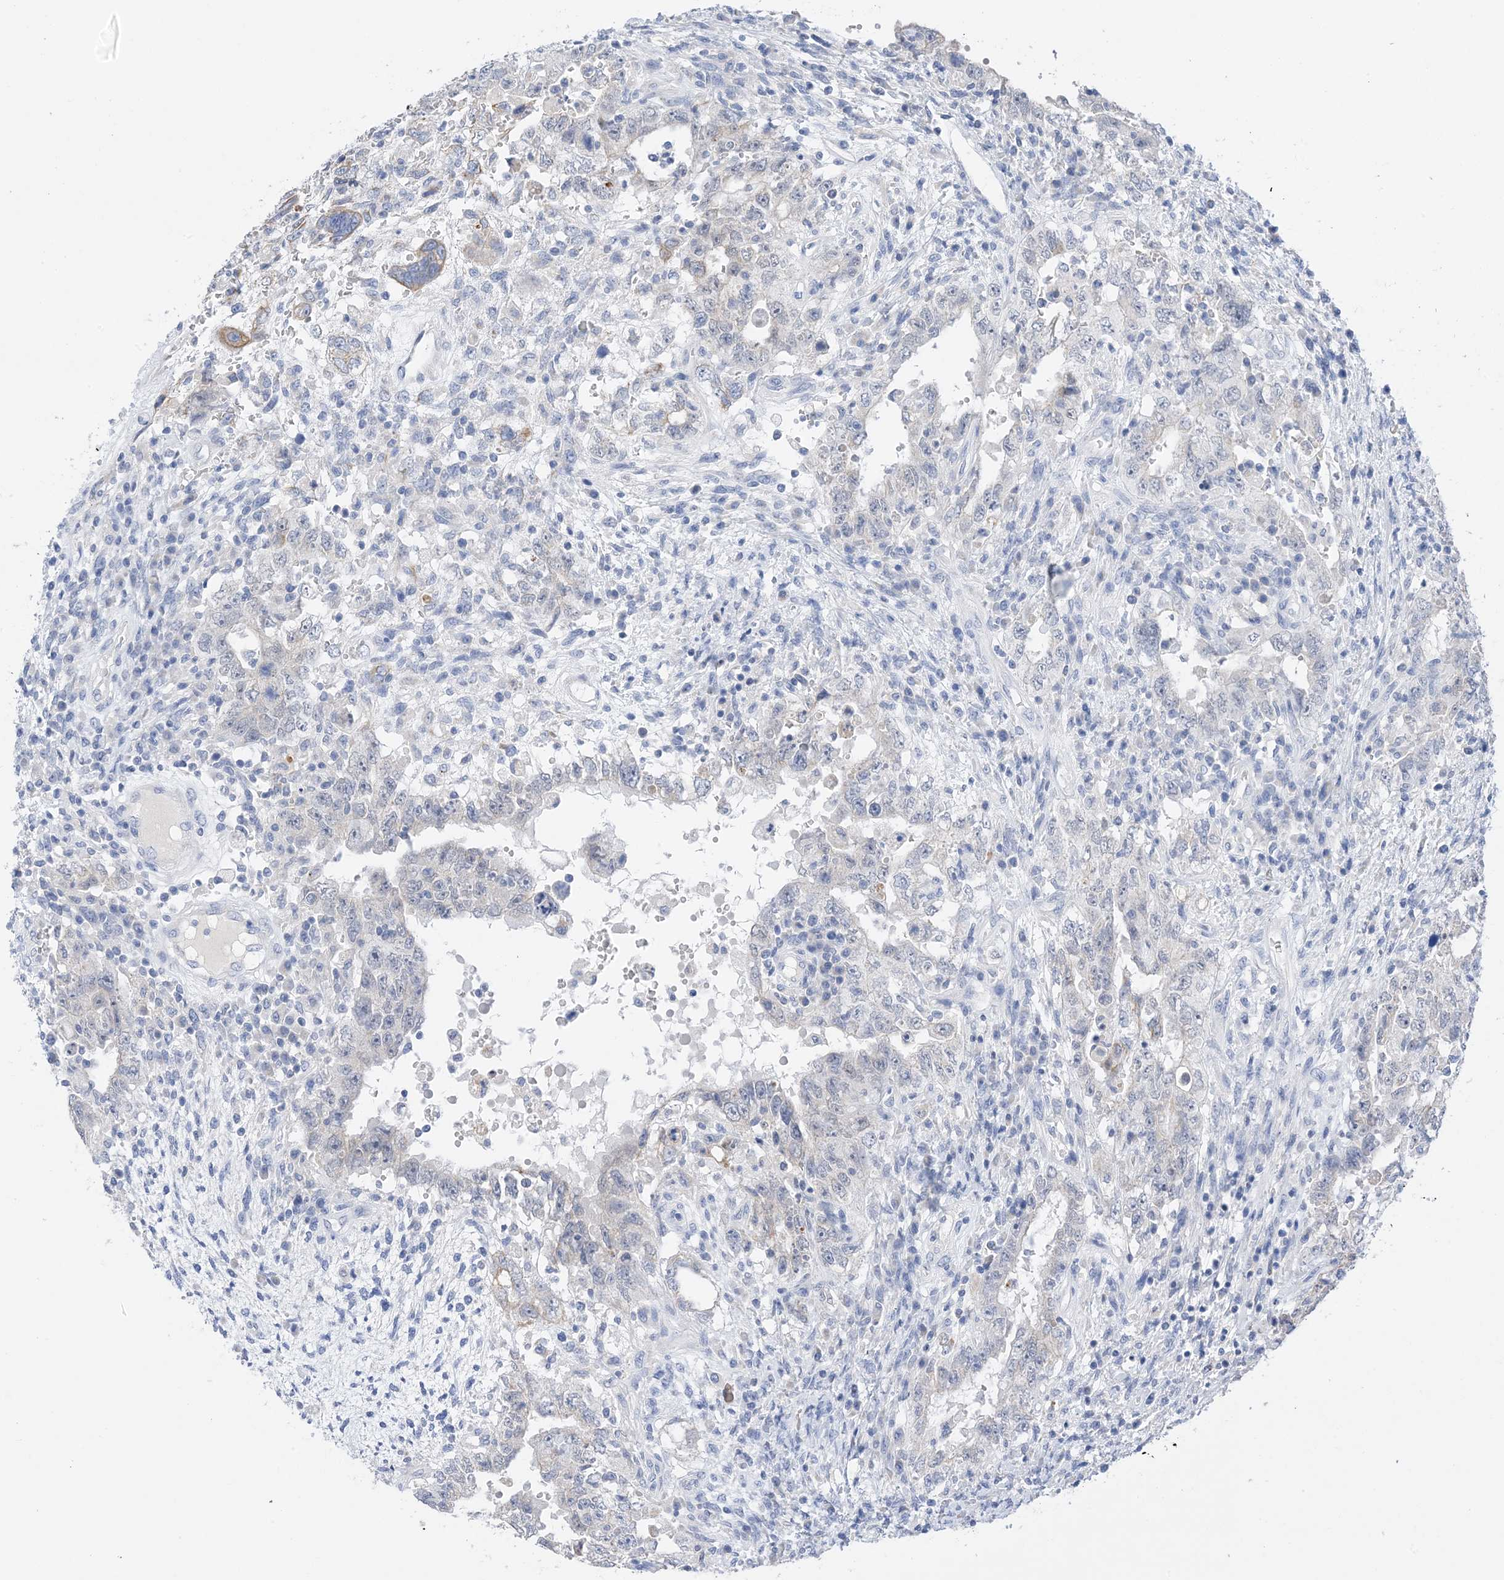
{"staining": {"intensity": "weak", "quantity": "<25%", "location": "cytoplasmic/membranous"}, "tissue": "testis cancer", "cell_type": "Tumor cells", "image_type": "cancer", "snomed": [{"axis": "morphology", "description": "Carcinoma, Embryonal, NOS"}, {"axis": "topography", "description": "Testis"}], "caption": "Tumor cells are negative for brown protein staining in testis cancer (embryonal carcinoma).", "gene": "PLK4", "patient": {"sex": "male", "age": 26}}